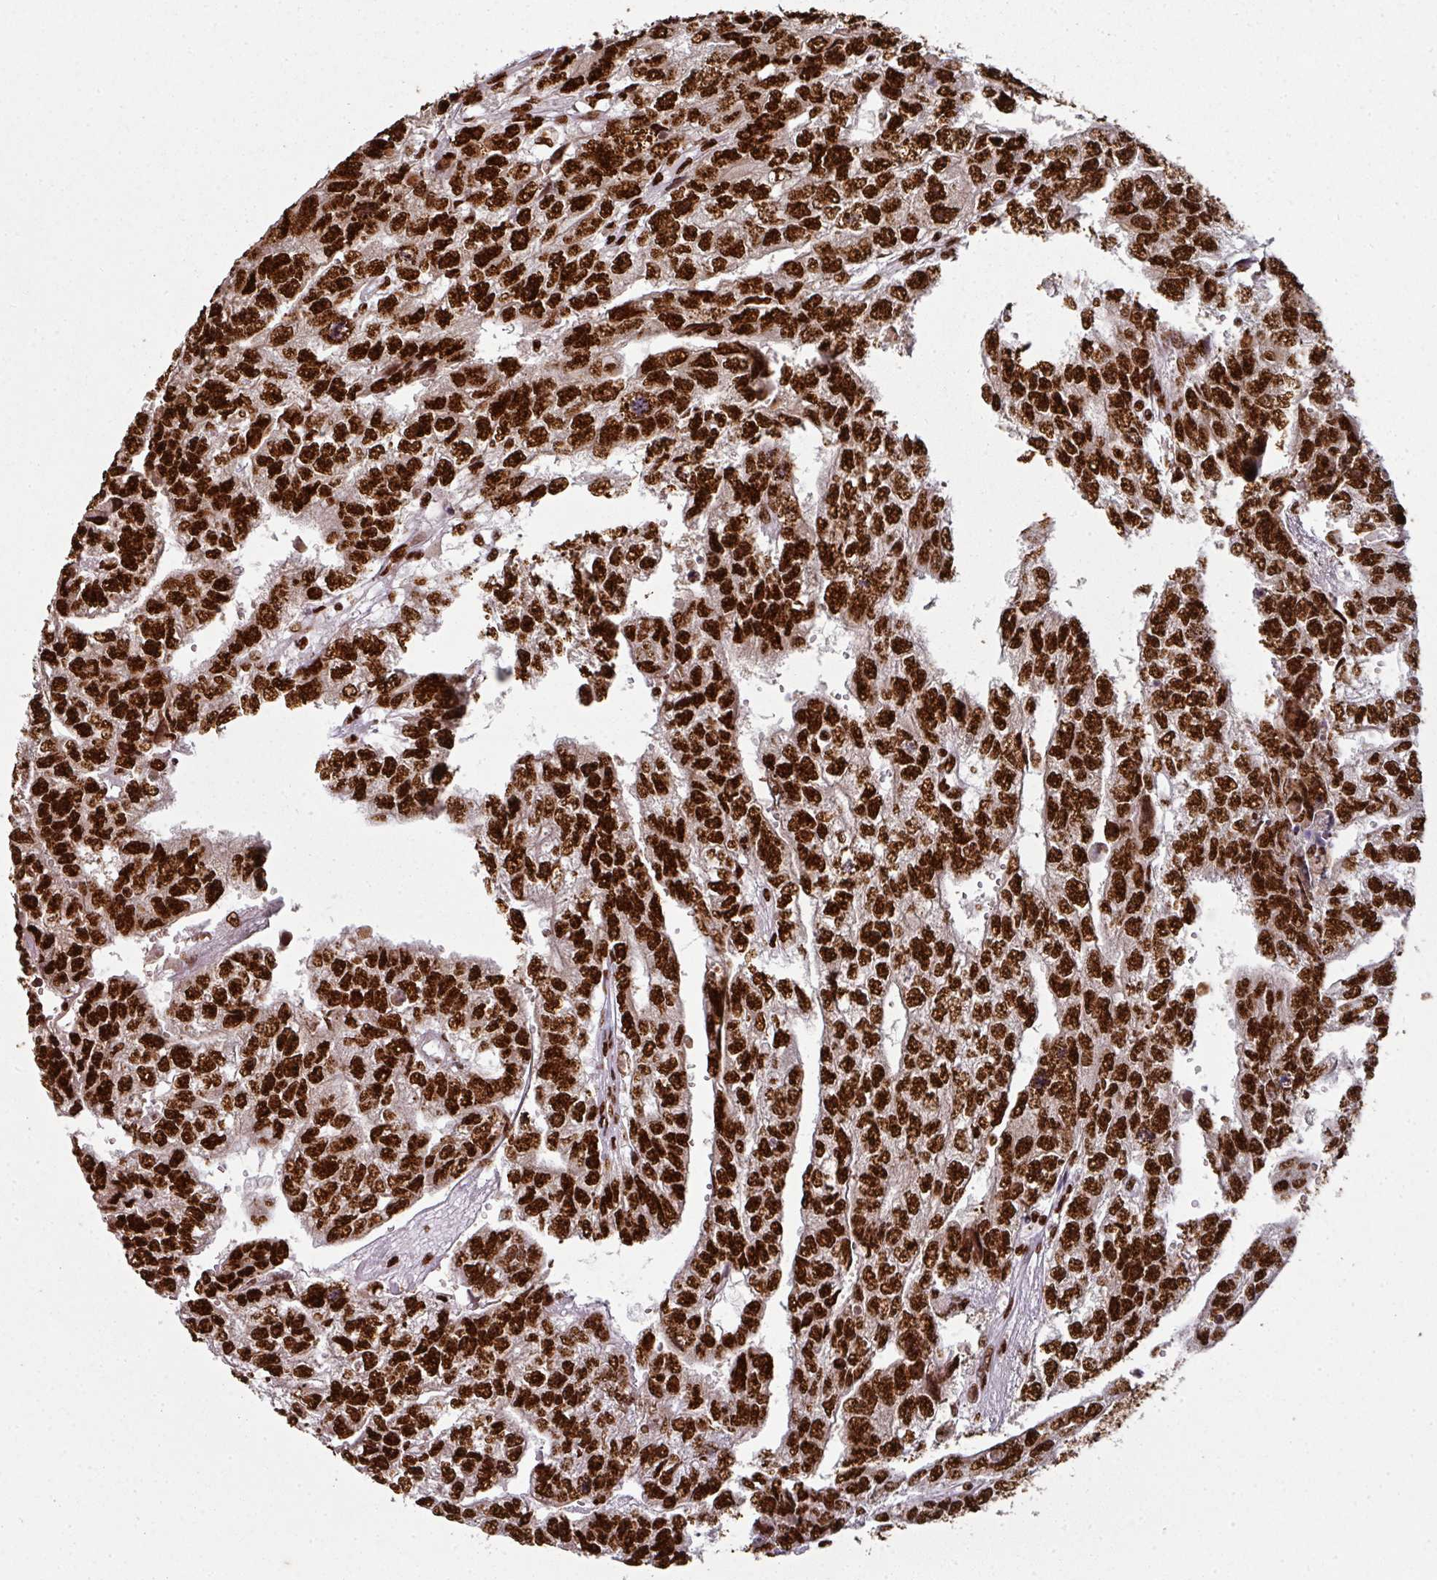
{"staining": {"intensity": "strong", "quantity": ">75%", "location": "nuclear"}, "tissue": "testis cancer", "cell_type": "Tumor cells", "image_type": "cancer", "snomed": [{"axis": "morphology", "description": "Carcinoma, Embryonal, NOS"}, {"axis": "topography", "description": "Testis"}], "caption": "High-magnification brightfield microscopy of testis embryonal carcinoma stained with DAB (brown) and counterstained with hematoxylin (blue). tumor cells exhibit strong nuclear positivity is present in about>75% of cells.", "gene": "SIK3", "patient": {"sex": "male", "age": 20}}